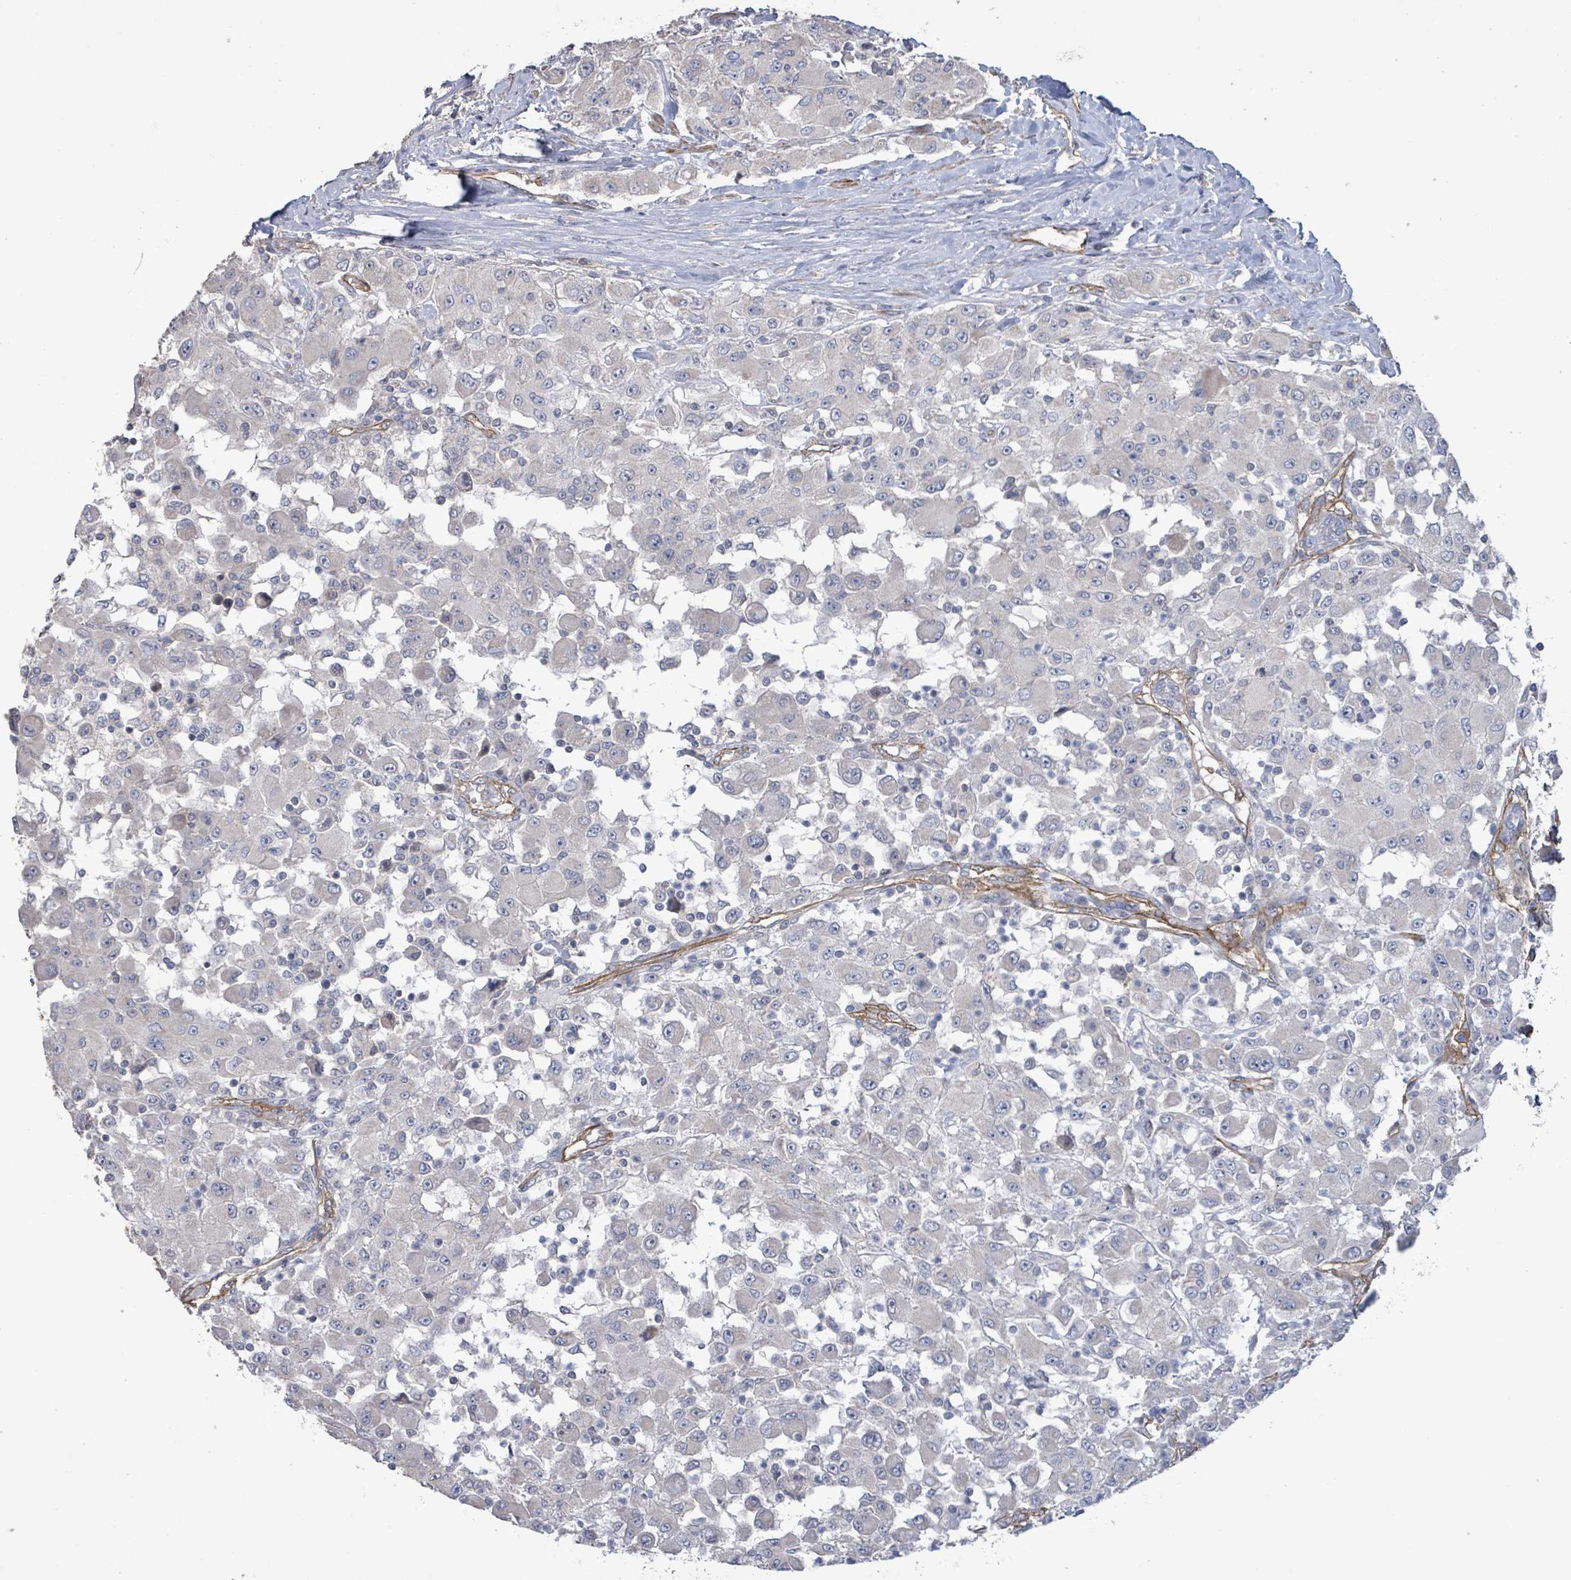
{"staining": {"intensity": "negative", "quantity": "none", "location": "none"}, "tissue": "renal cancer", "cell_type": "Tumor cells", "image_type": "cancer", "snomed": [{"axis": "morphology", "description": "Adenocarcinoma, NOS"}, {"axis": "topography", "description": "Kidney"}], "caption": "Immunohistochemical staining of human renal cancer displays no significant expression in tumor cells.", "gene": "KANK3", "patient": {"sex": "female", "age": 67}}